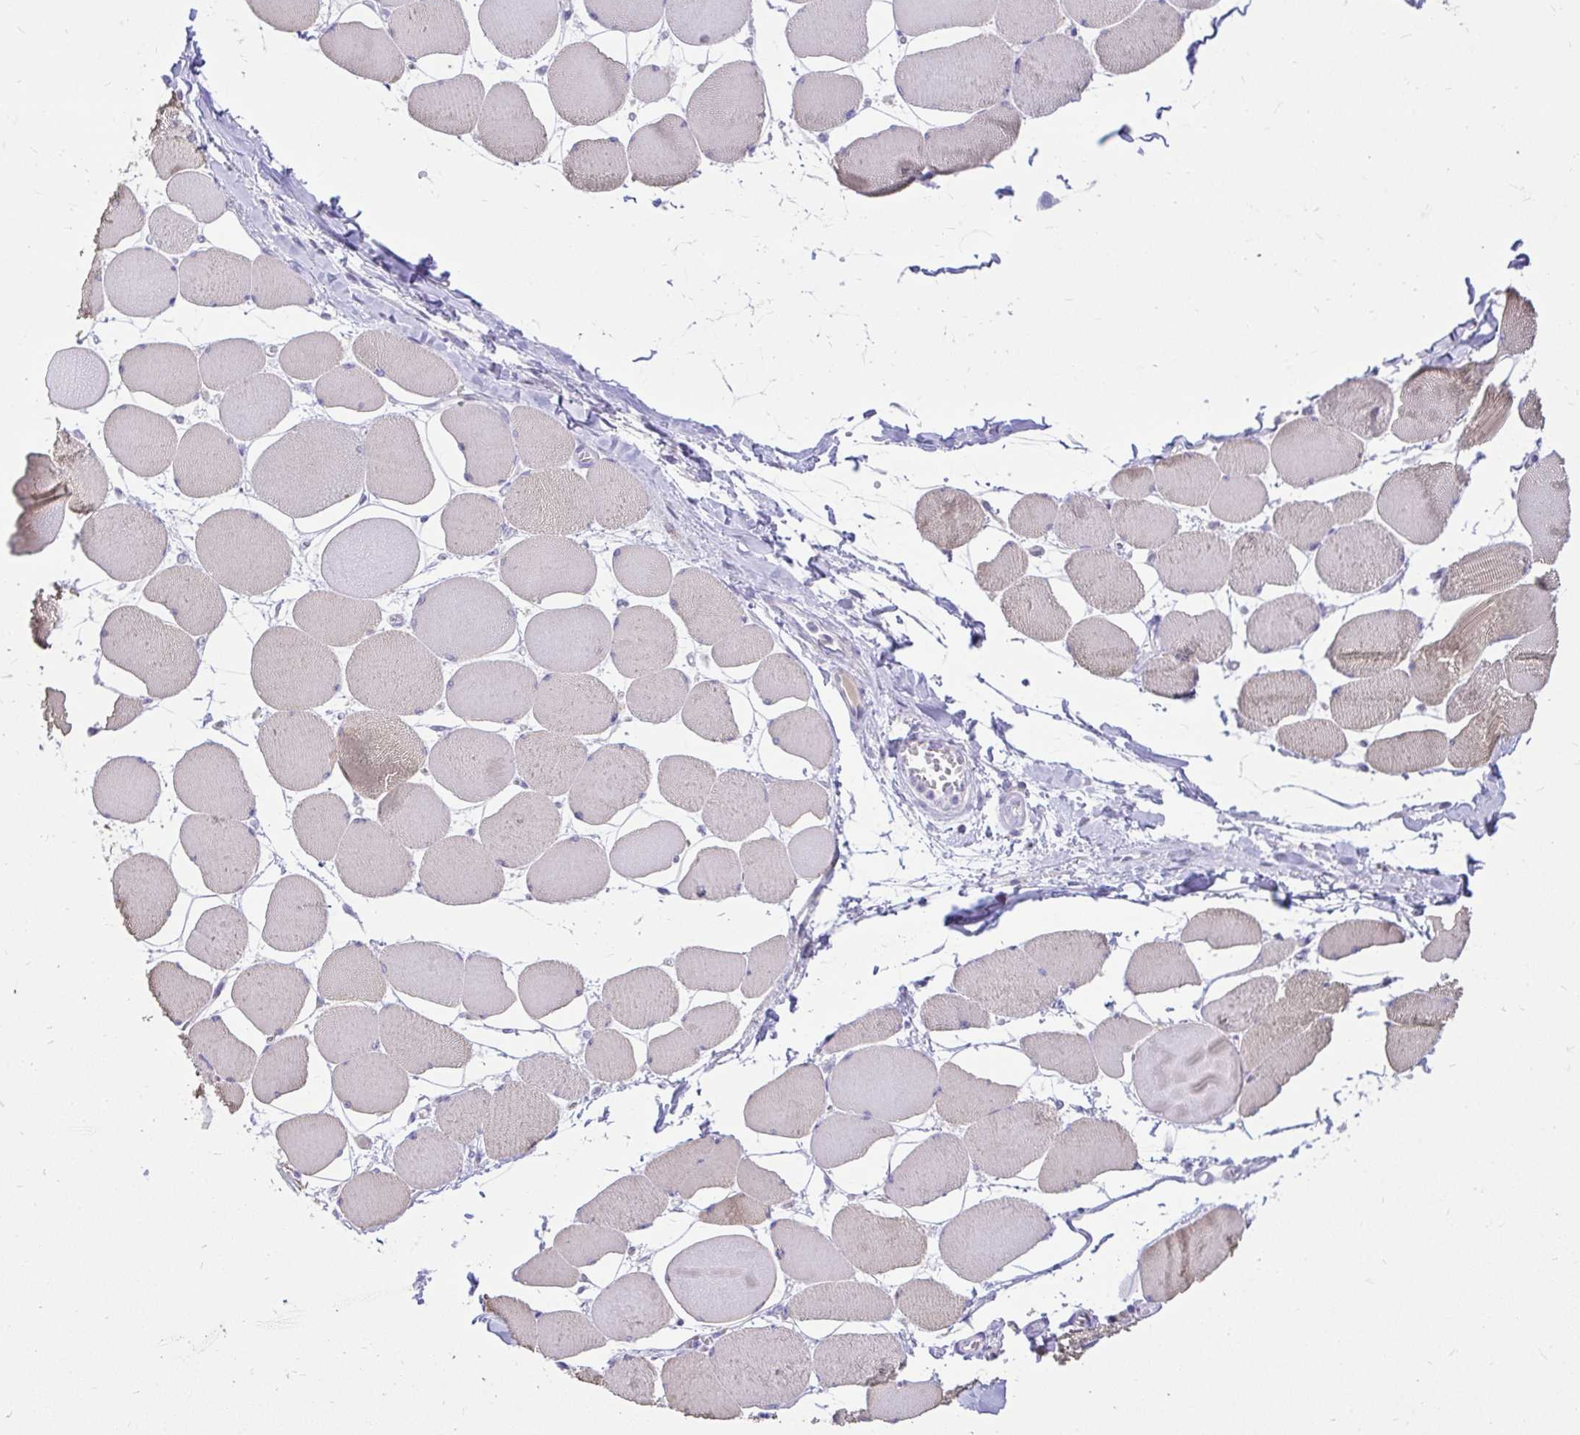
{"staining": {"intensity": "moderate", "quantity": "25%-75%", "location": "cytoplasmic/membranous"}, "tissue": "skeletal muscle", "cell_type": "Myocytes", "image_type": "normal", "snomed": [{"axis": "morphology", "description": "Normal tissue, NOS"}, {"axis": "topography", "description": "Skeletal muscle"}], "caption": "Brown immunohistochemical staining in normal skeletal muscle demonstrates moderate cytoplasmic/membranous positivity in approximately 25%-75% of myocytes. The staining was performed using DAB, with brown indicating positive protein expression. Nuclei are stained blue with hematoxylin.", "gene": "PKN3", "patient": {"sex": "female", "age": 75}}